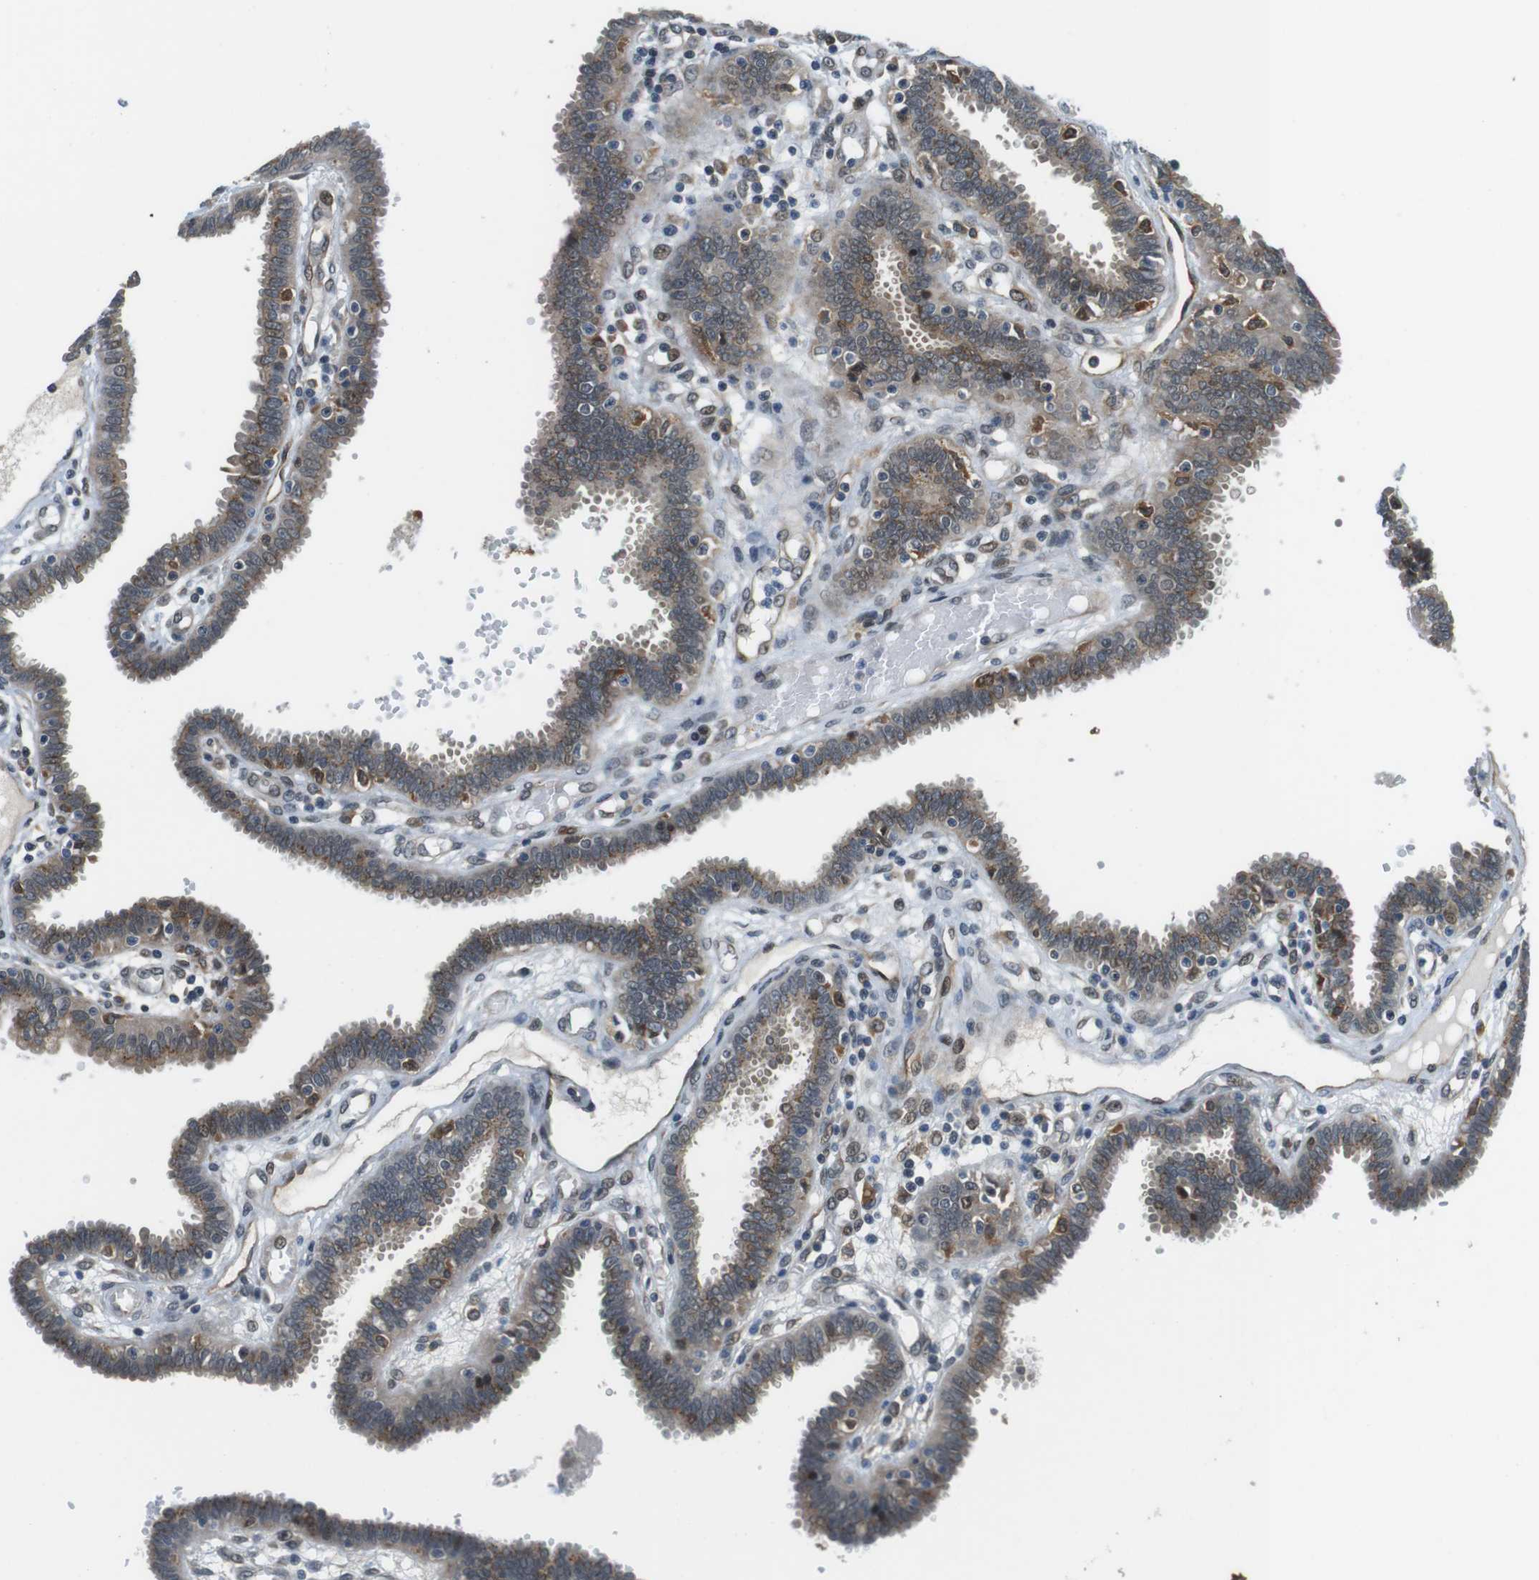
{"staining": {"intensity": "weak", "quantity": ">75%", "location": "cytoplasmic/membranous"}, "tissue": "fallopian tube", "cell_type": "Glandular cells", "image_type": "normal", "snomed": [{"axis": "morphology", "description": "Normal tissue, NOS"}, {"axis": "topography", "description": "Fallopian tube"}], "caption": "An immunohistochemistry (IHC) micrograph of unremarkable tissue is shown. Protein staining in brown labels weak cytoplasmic/membranous positivity in fallopian tube within glandular cells.", "gene": "PALD1", "patient": {"sex": "female", "age": 32}}